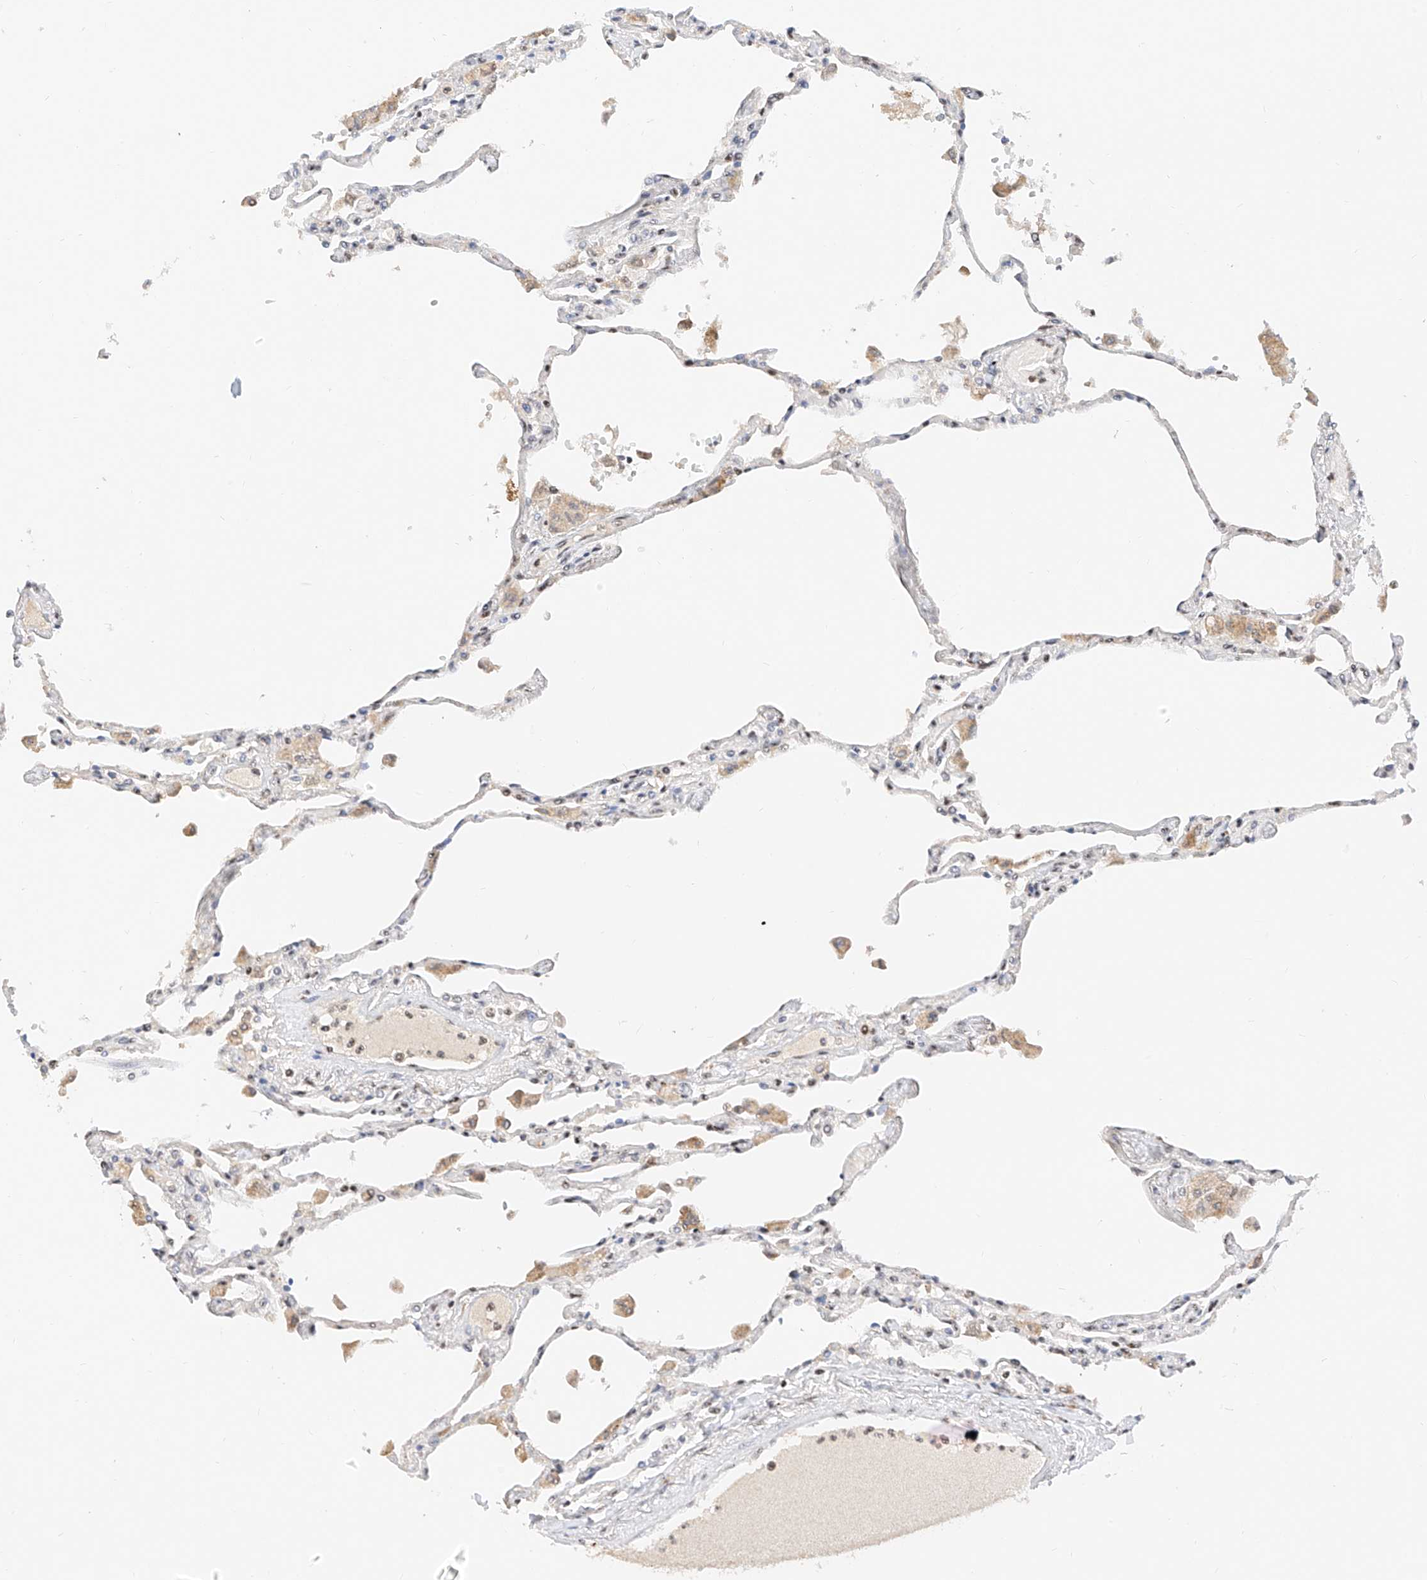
{"staining": {"intensity": "weak", "quantity": "<25%", "location": "cytoplasmic/membranous"}, "tissue": "lung", "cell_type": "Alveolar cells", "image_type": "normal", "snomed": [{"axis": "morphology", "description": "Normal tissue, NOS"}, {"axis": "topography", "description": "Bronchus"}, {"axis": "topography", "description": "Lung"}], "caption": "Immunohistochemical staining of normal human lung displays no significant expression in alveolar cells. (DAB immunohistochemistry visualized using brightfield microscopy, high magnification).", "gene": "NRF1", "patient": {"sex": "female", "age": 49}}